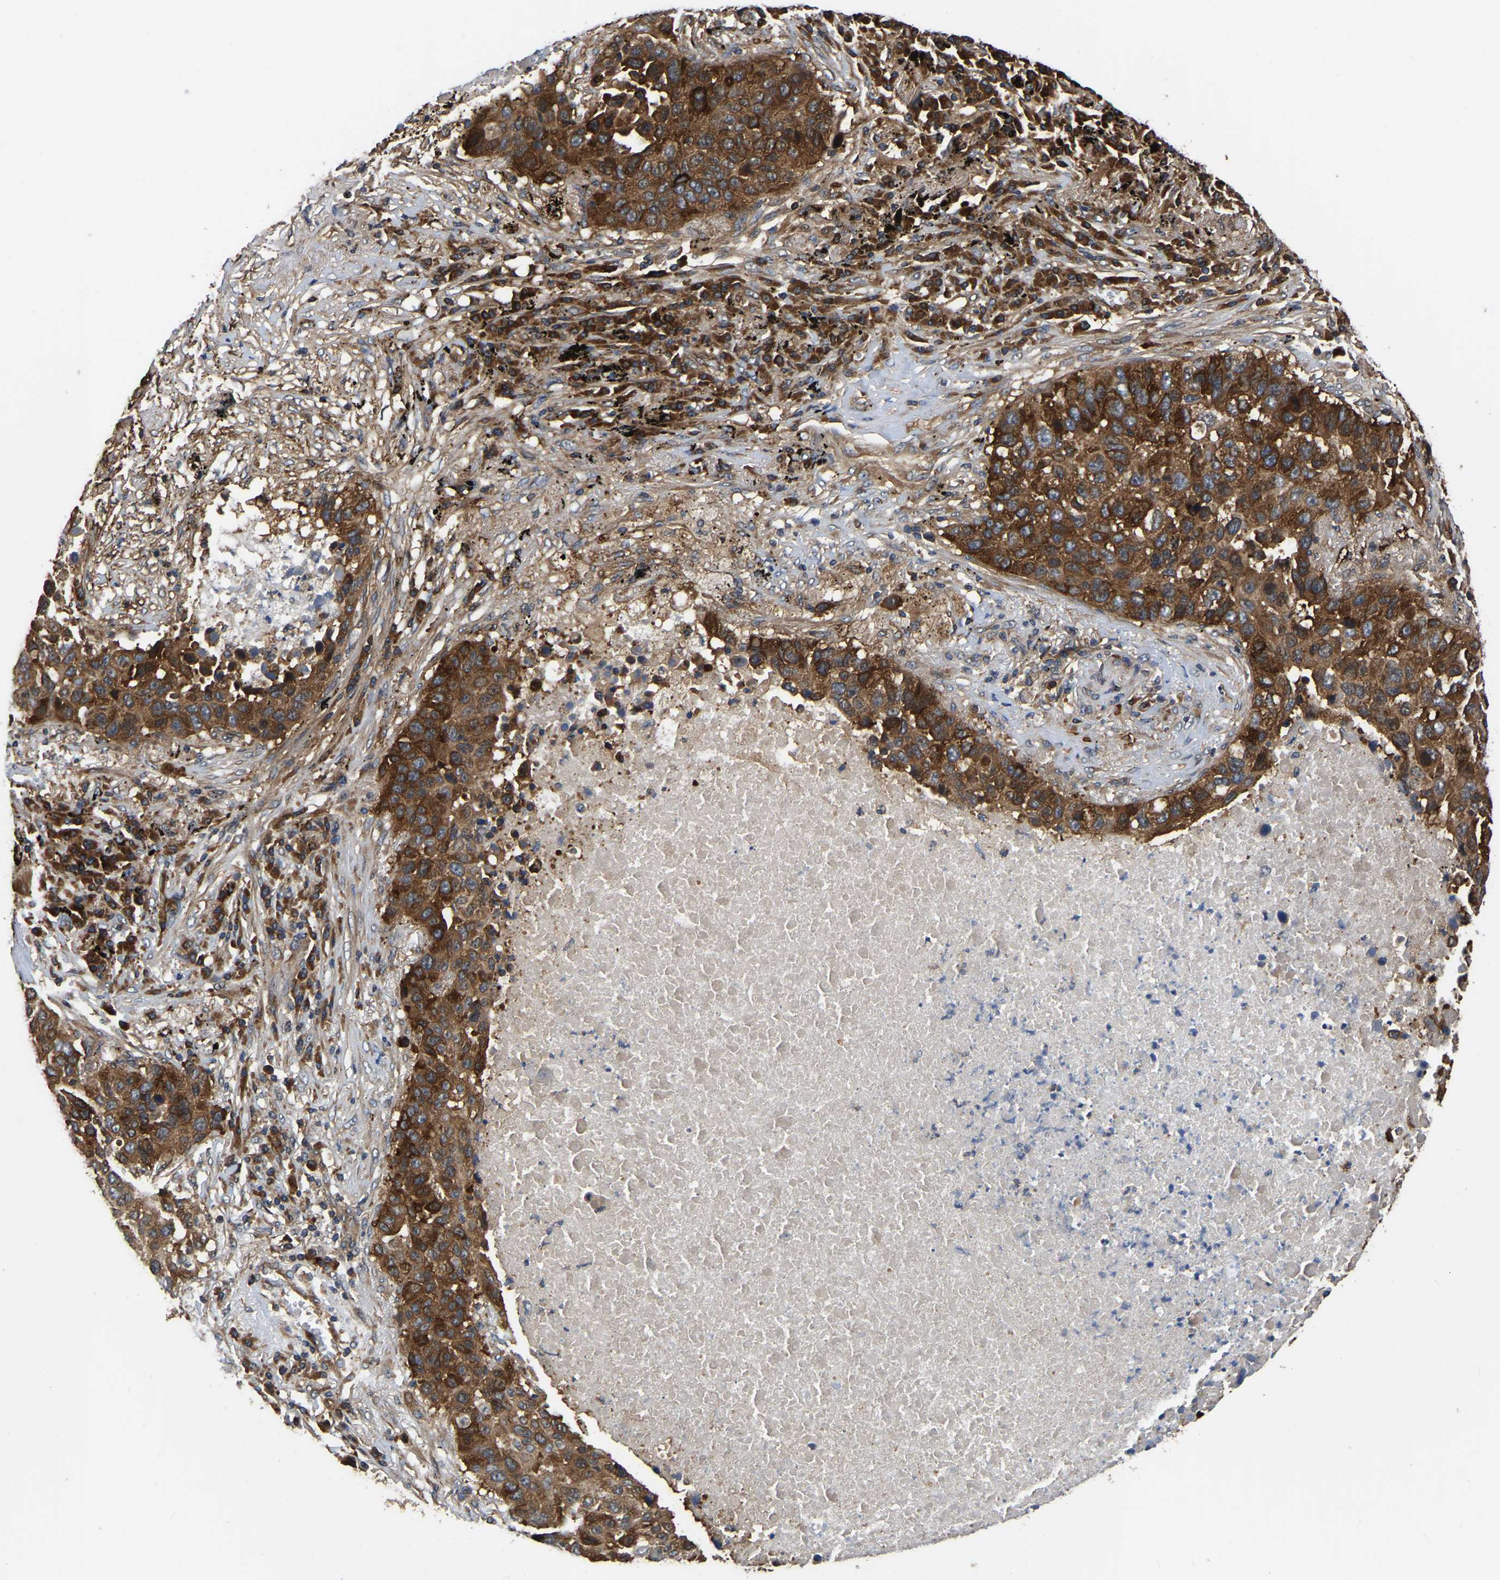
{"staining": {"intensity": "strong", "quantity": ">75%", "location": "cytoplasmic/membranous"}, "tissue": "lung cancer", "cell_type": "Tumor cells", "image_type": "cancer", "snomed": [{"axis": "morphology", "description": "Squamous cell carcinoma, NOS"}, {"axis": "topography", "description": "Lung"}], "caption": "Human lung squamous cell carcinoma stained with a brown dye displays strong cytoplasmic/membranous positive expression in approximately >75% of tumor cells.", "gene": "GARS1", "patient": {"sex": "male", "age": 57}}